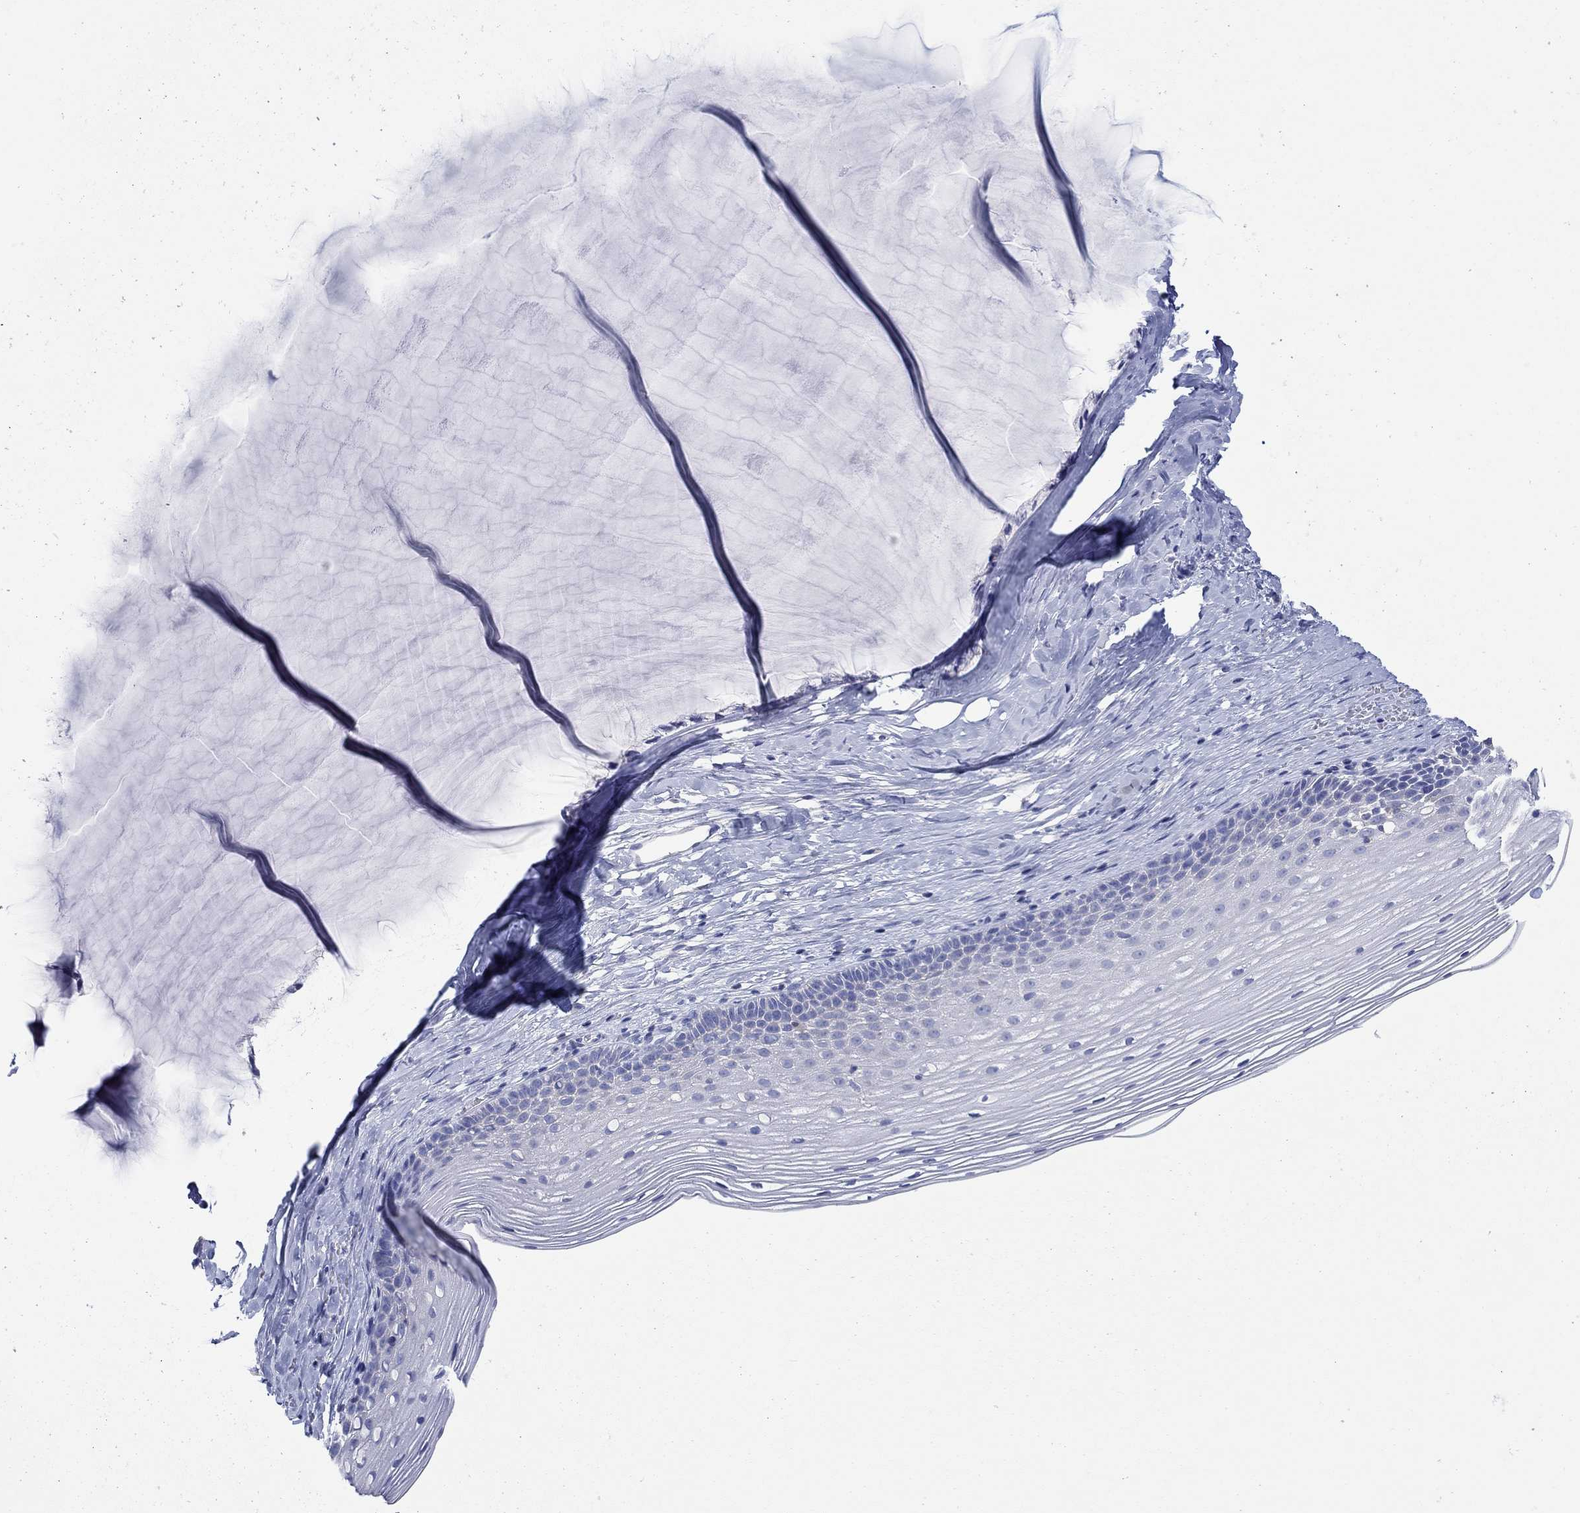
{"staining": {"intensity": "negative", "quantity": "none", "location": "none"}, "tissue": "cervix", "cell_type": "Glandular cells", "image_type": "normal", "snomed": [{"axis": "morphology", "description": "Normal tissue, NOS"}, {"axis": "topography", "description": "Cervix"}], "caption": "This is a photomicrograph of immunohistochemistry staining of normal cervix, which shows no expression in glandular cells. (Stains: DAB (3,3'-diaminobenzidine) IHC with hematoxylin counter stain, Microscopy: brightfield microscopy at high magnification).", "gene": "PPIL6", "patient": {"sex": "female", "age": 40}}